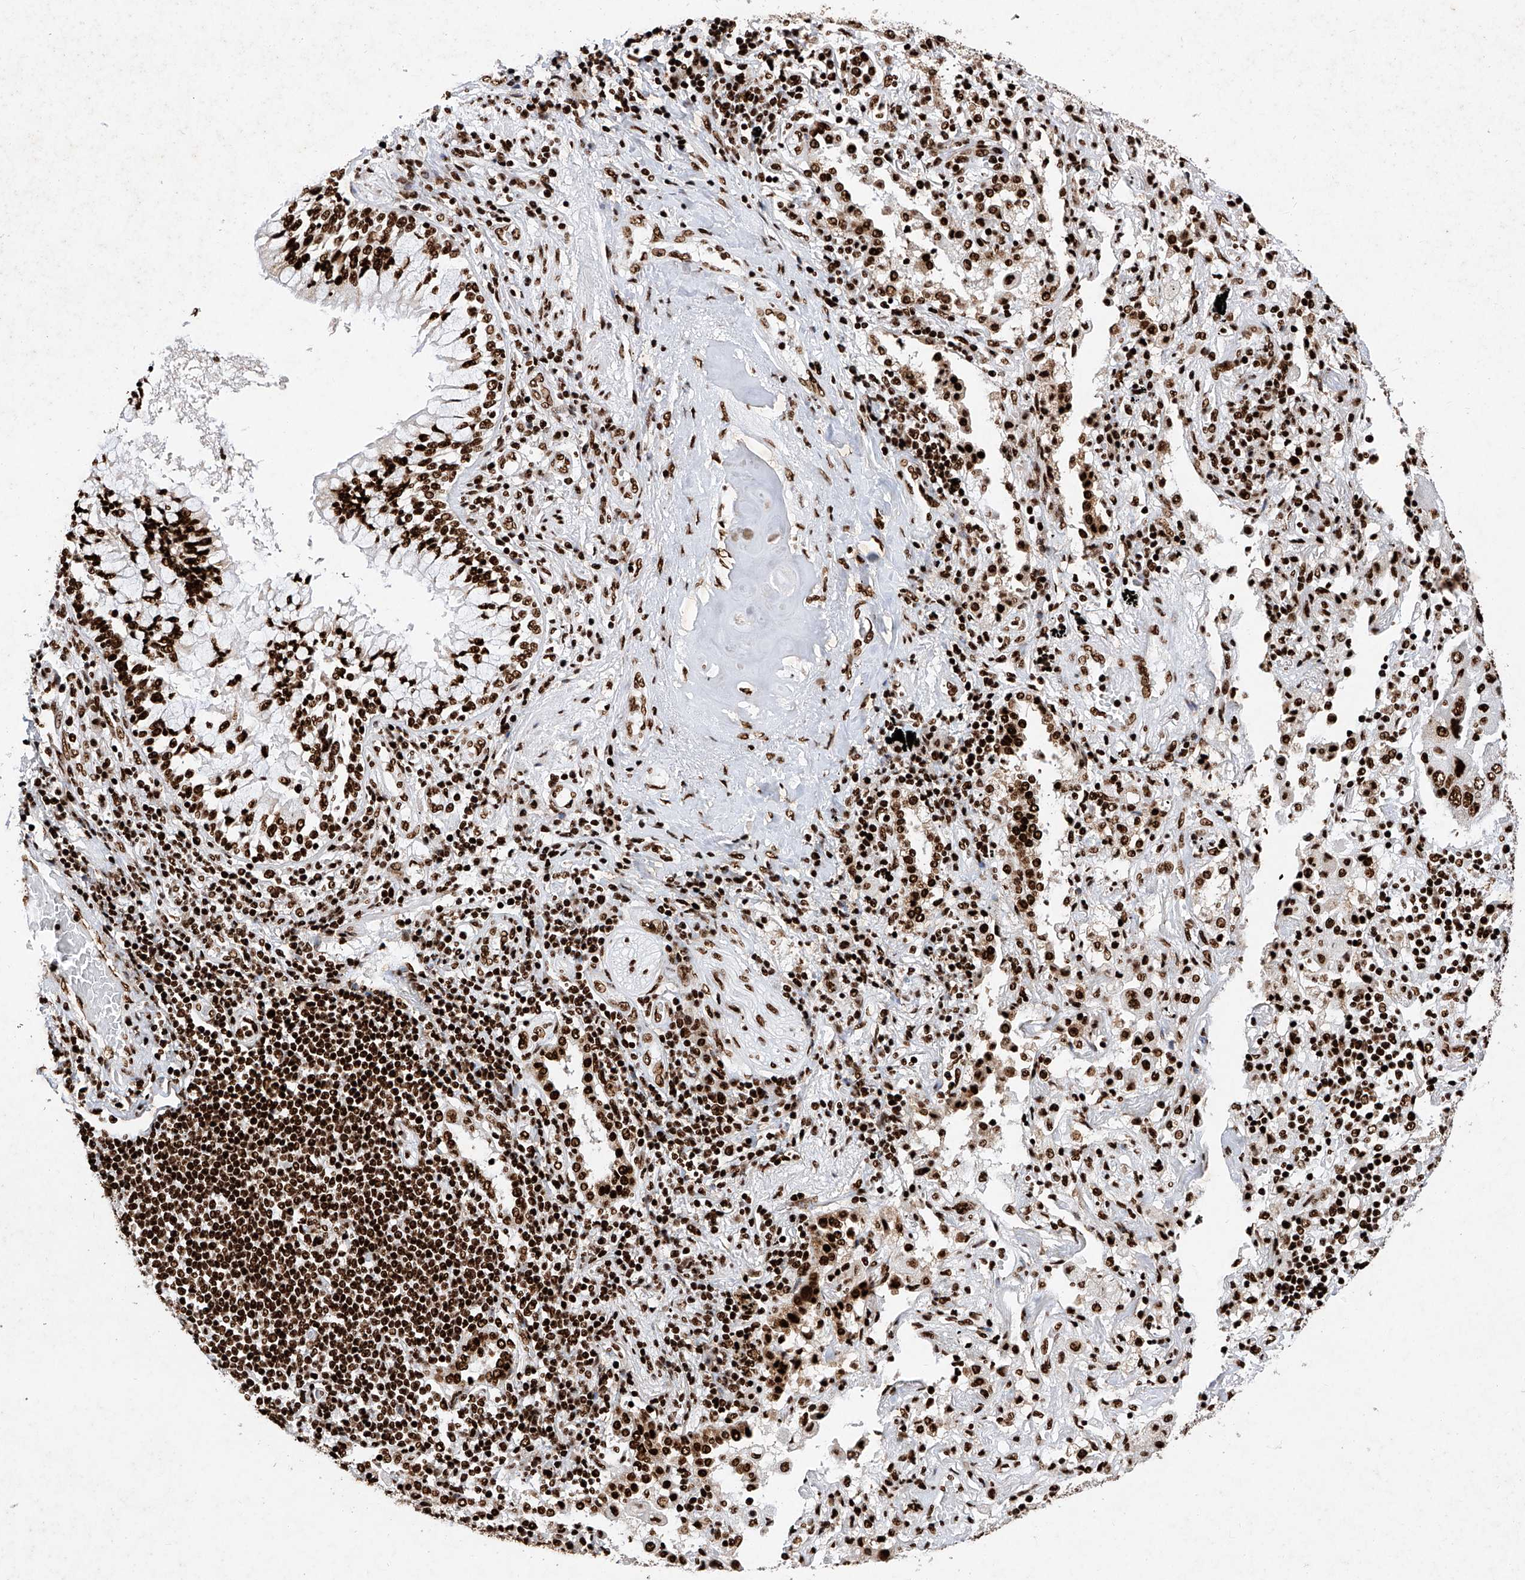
{"staining": {"intensity": "strong", "quantity": ">75%", "location": "nuclear"}, "tissue": "lung cancer", "cell_type": "Tumor cells", "image_type": "cancer", "snomed": [{"axis": "morphology", "description": "Adenocarcinoma, NOS"}, {"axis": "topography", "description": "Lung"}], "caption": "DAB (3,3'-diaminobenzidine) immunohistochemical staining of adenocarcinoma (lung) exhibits strong nuclear protein positivity in about >75% of tumor cells.", "gene": "SRSF6", "patient": {"sex": "female", "age": 65}}